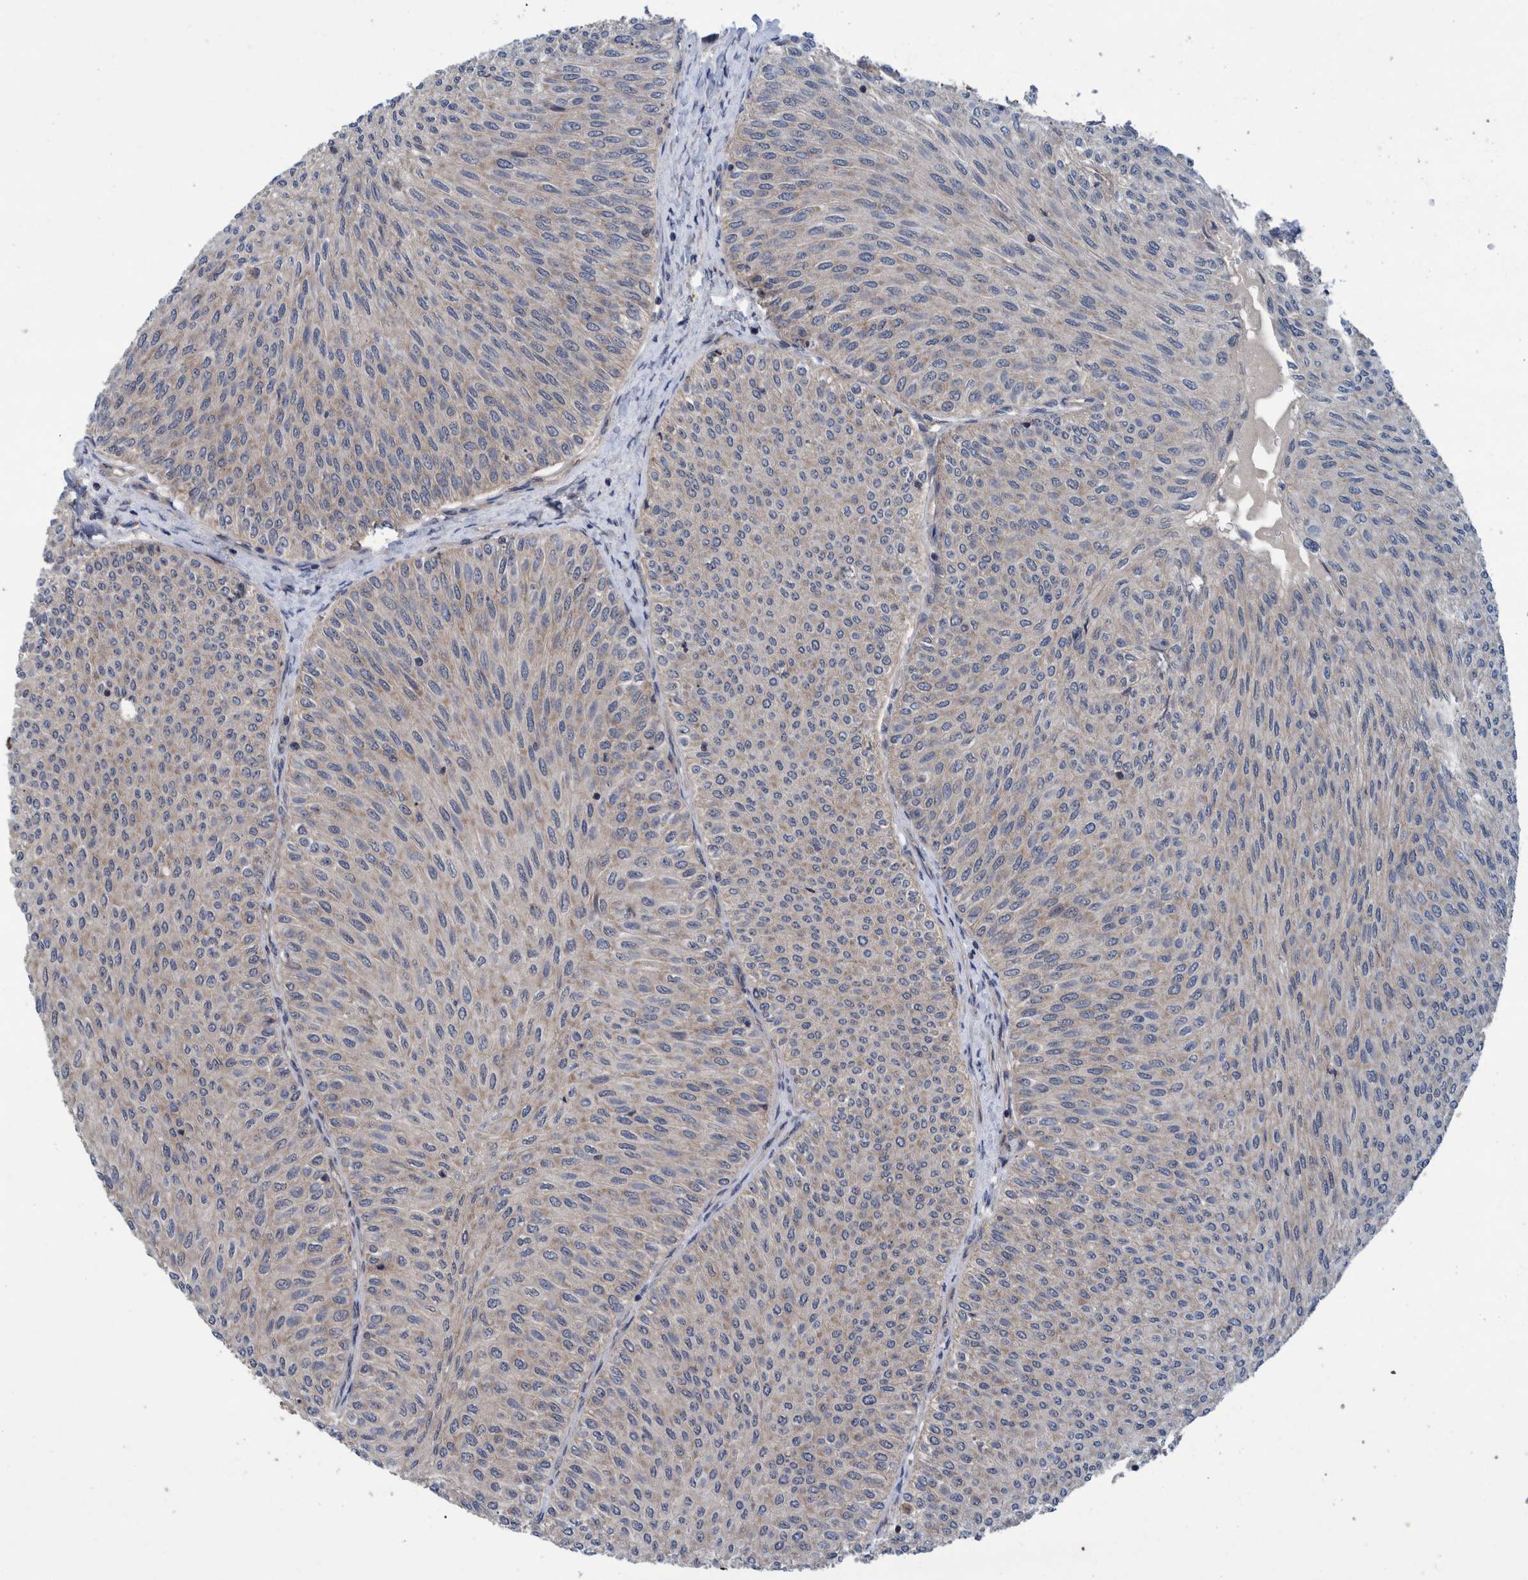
{"staining": {"intensity": "weak", "quantity": "<25%", "location": "cytoplasmic/membranous"}, "tissue": "urothelial cancer", "cell_type": "Tumor cells", "image_type": "cancer", "snomed": [{"axis": "morphology", "description": "Urothelial carcinoma, Low grade"}, {"axis": "topography", "description": "Urinary bladder"}], "caption": "Immunohistochemical staining of low-grade urothelial carcinoma shows no significant positivity in tumor cells. (DAB (3,3'-diaminobenzidine) immunohistochemistry (IHC), high magnification).", "gene": "MRPS7", "patient": {"sex": "male", "age": 78}}